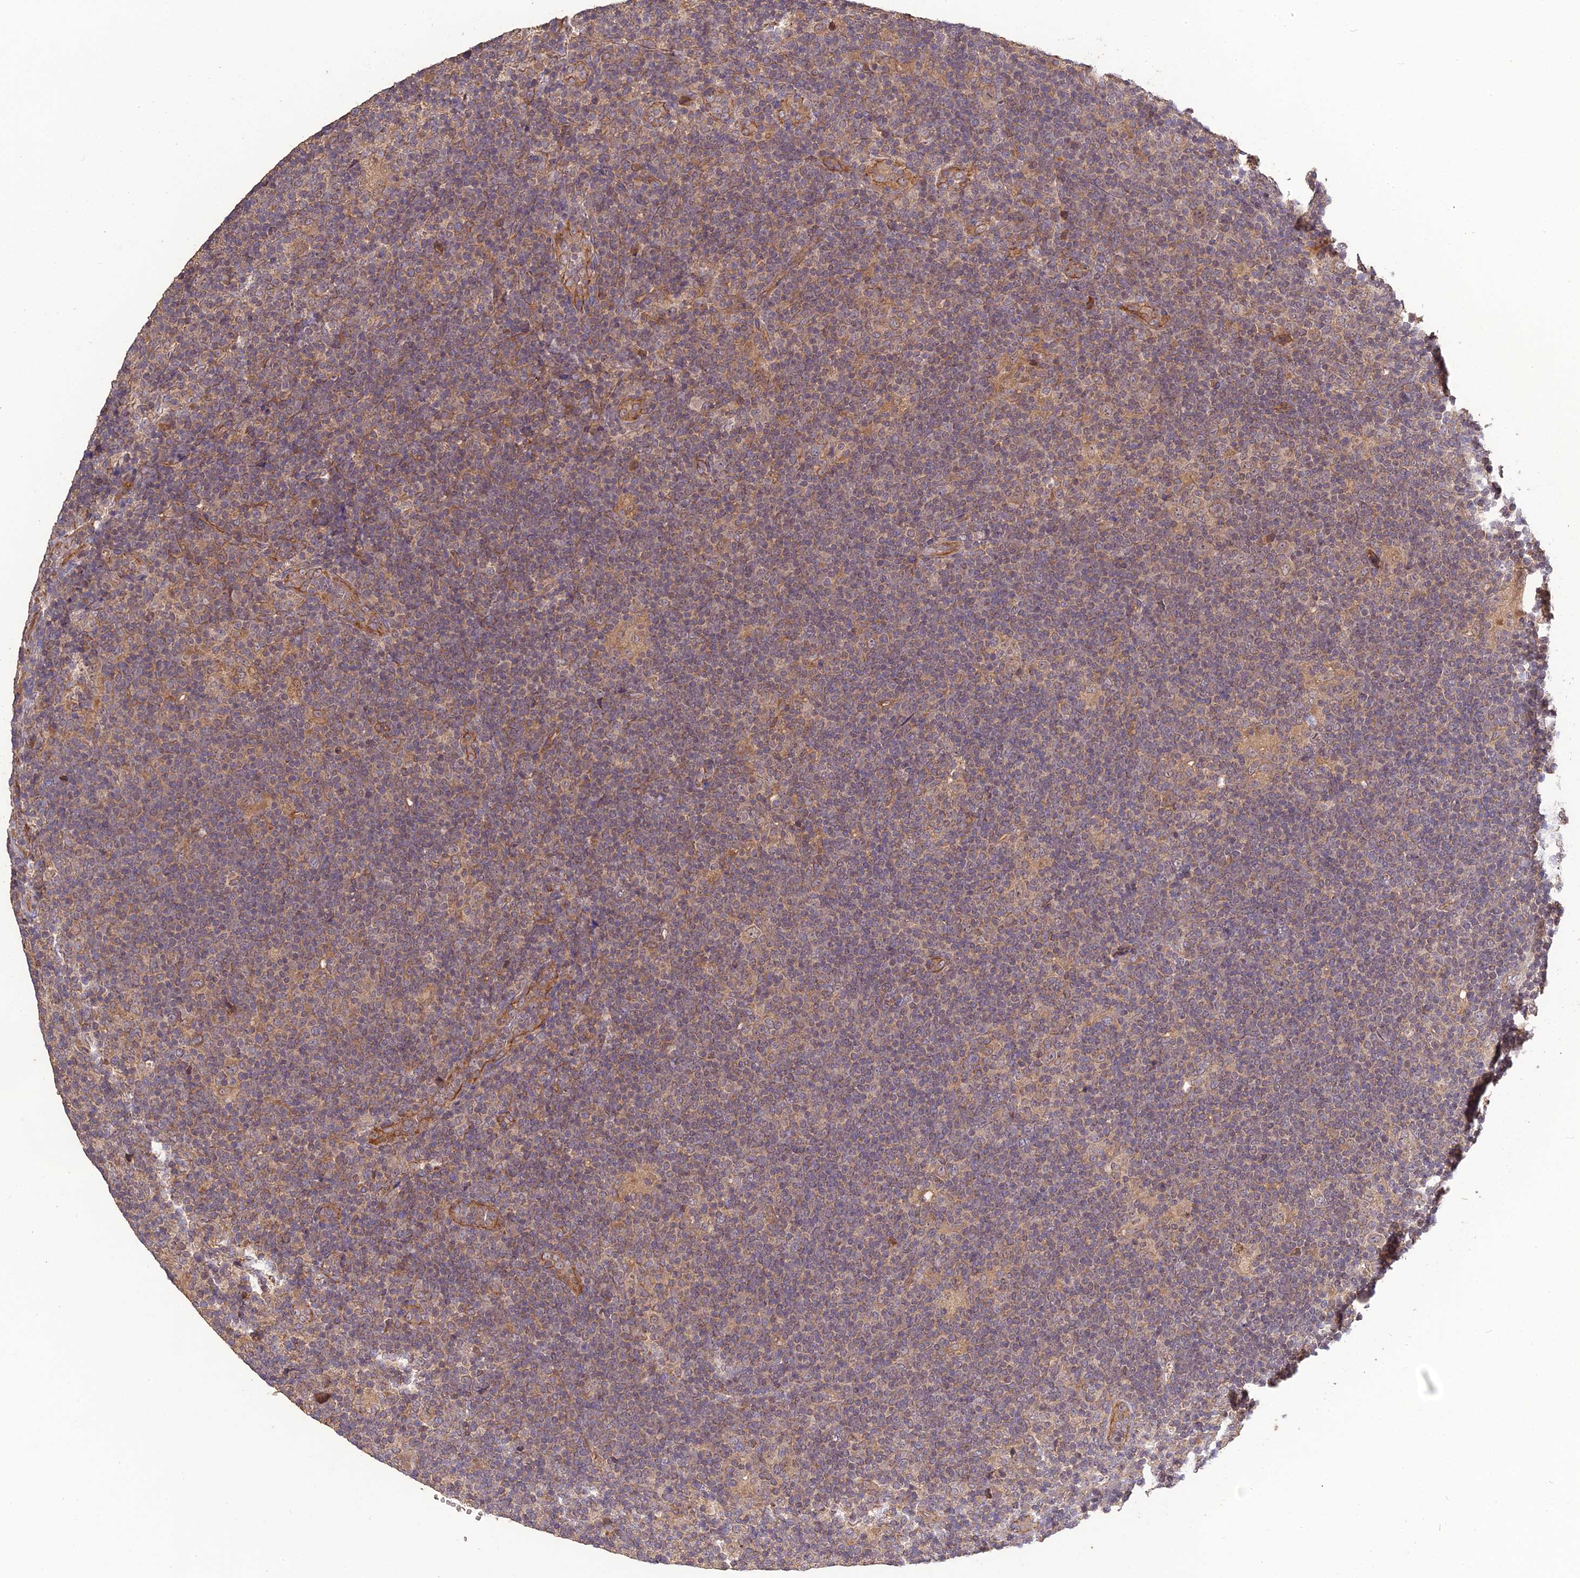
{"staining": {"intensity": "weak", "quantity": "<25%", "location": "cytoplasmic/membranous"}, "tissue": "lymphoma", "cell_type": "Tumor cells", "image_type": "cancer", "snomed": [{"axis": "morphology", "description": "Hodgkin's disease, NOS"}, {"axis": "topography", "description": "Lymph node"}], "caption": "There is no significant expression in tumor cells of lymphoma. Brightfield microscopy of IHC stained with DAB (3,3'-diaminobenzidine) (brown) and hematoxylin (blue), captured at high magnification.", "gene": "ARHGAP40", "patient": {"sex": "female", "age": 57}}